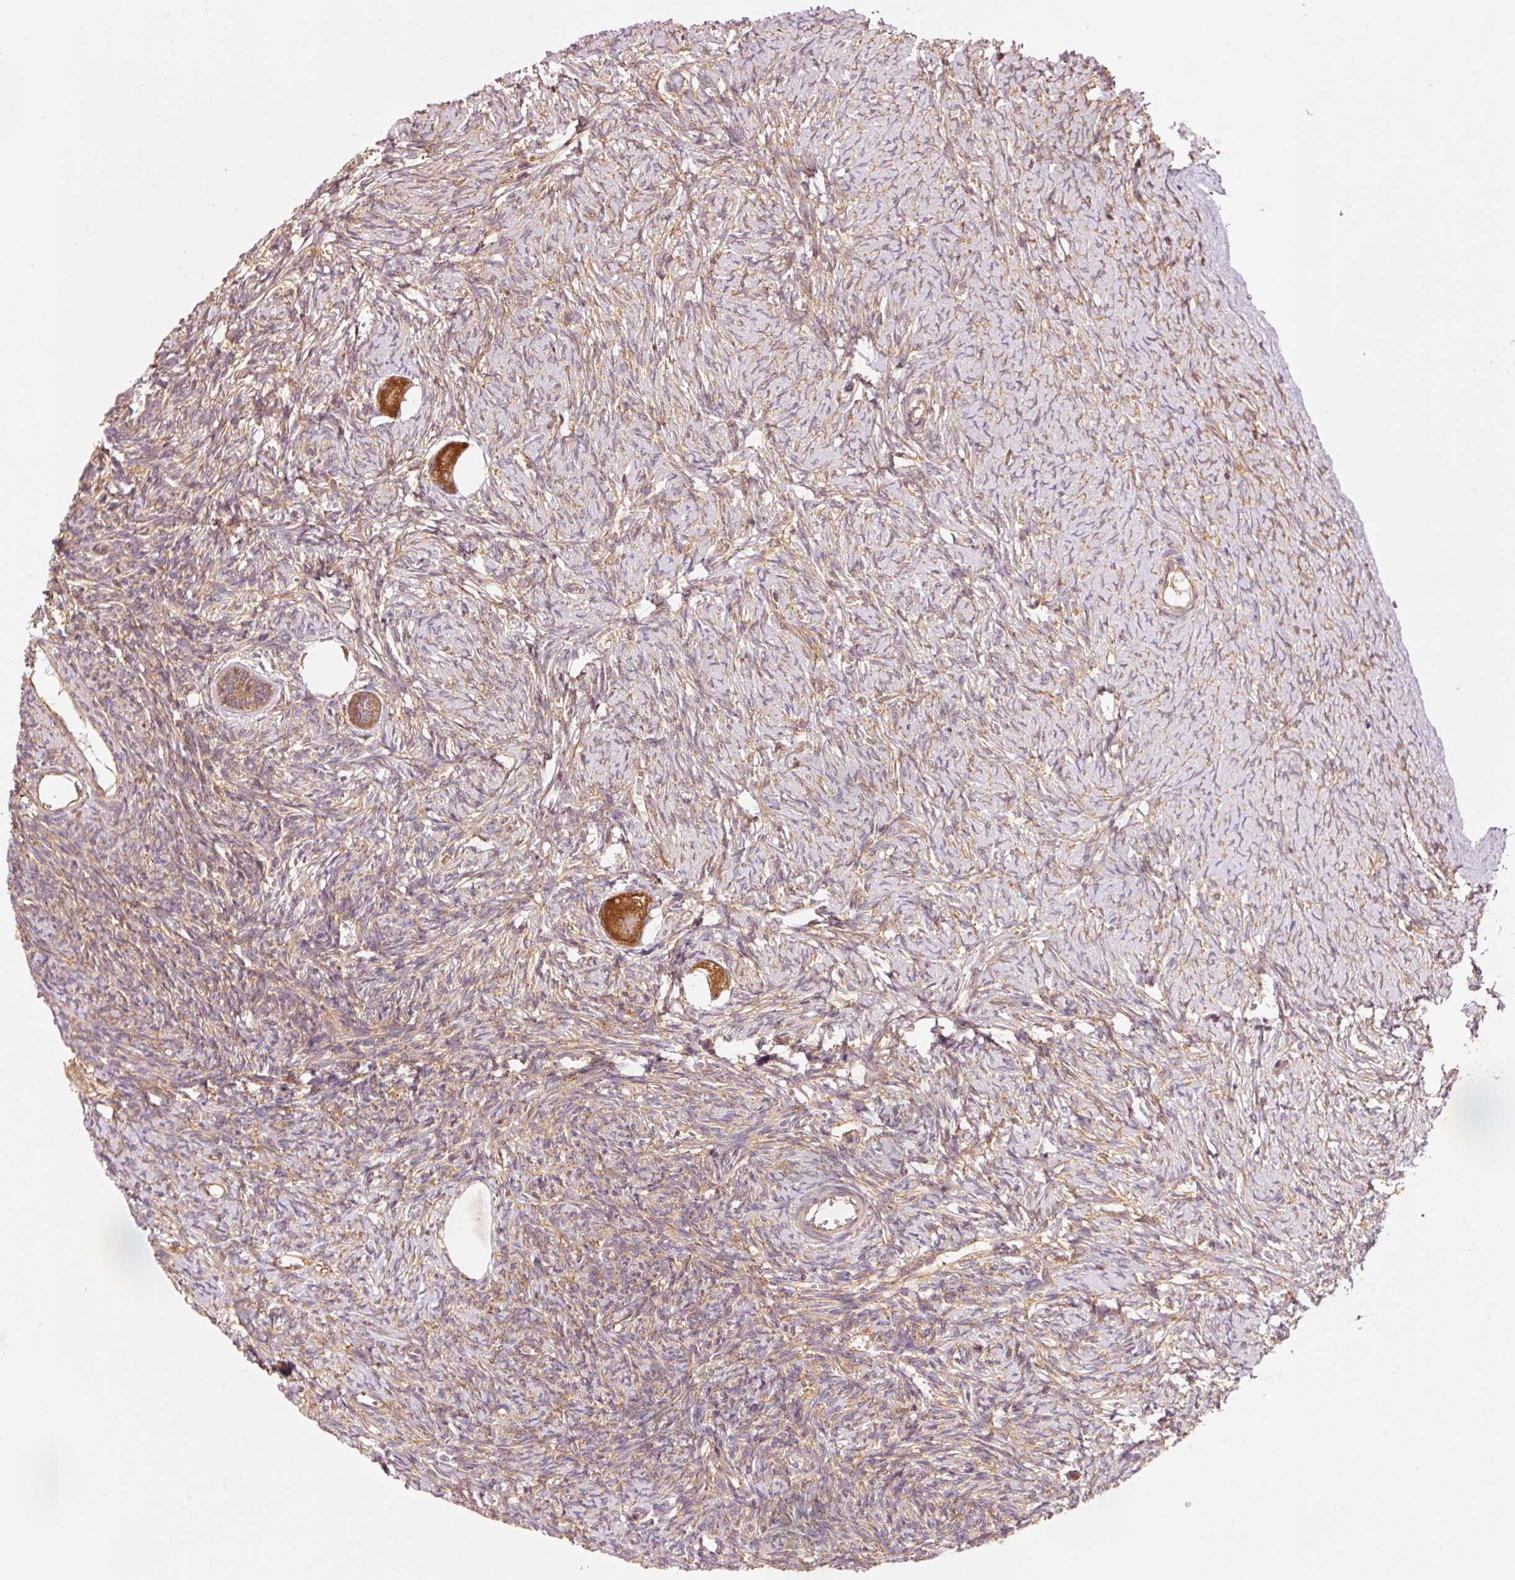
{"staining": {"intensity": "strong", "quantity": ">75%", "location": "cytoplasmic/membranous"}, "tissue": "ovary", "cell_type": "Follicle cells", "image_type": "normal", "snomed": [{"axis": "morphology", "description": "Normal tissue, NOS"}, {"axis": "topography", "description": "Ovary"}], "caption": "Immunohistochemistry histopathology image of normal ovary: human ovary stained using immunohistochemistry demonstrates high levels of strong protein expression localized specifically in the cytoplasmic/membranous of follicle cells, appearing as a cytoplasmic/membranous brown color.", "gene": "PDAP1", "patient": {"sex": "female", "age": 39}}